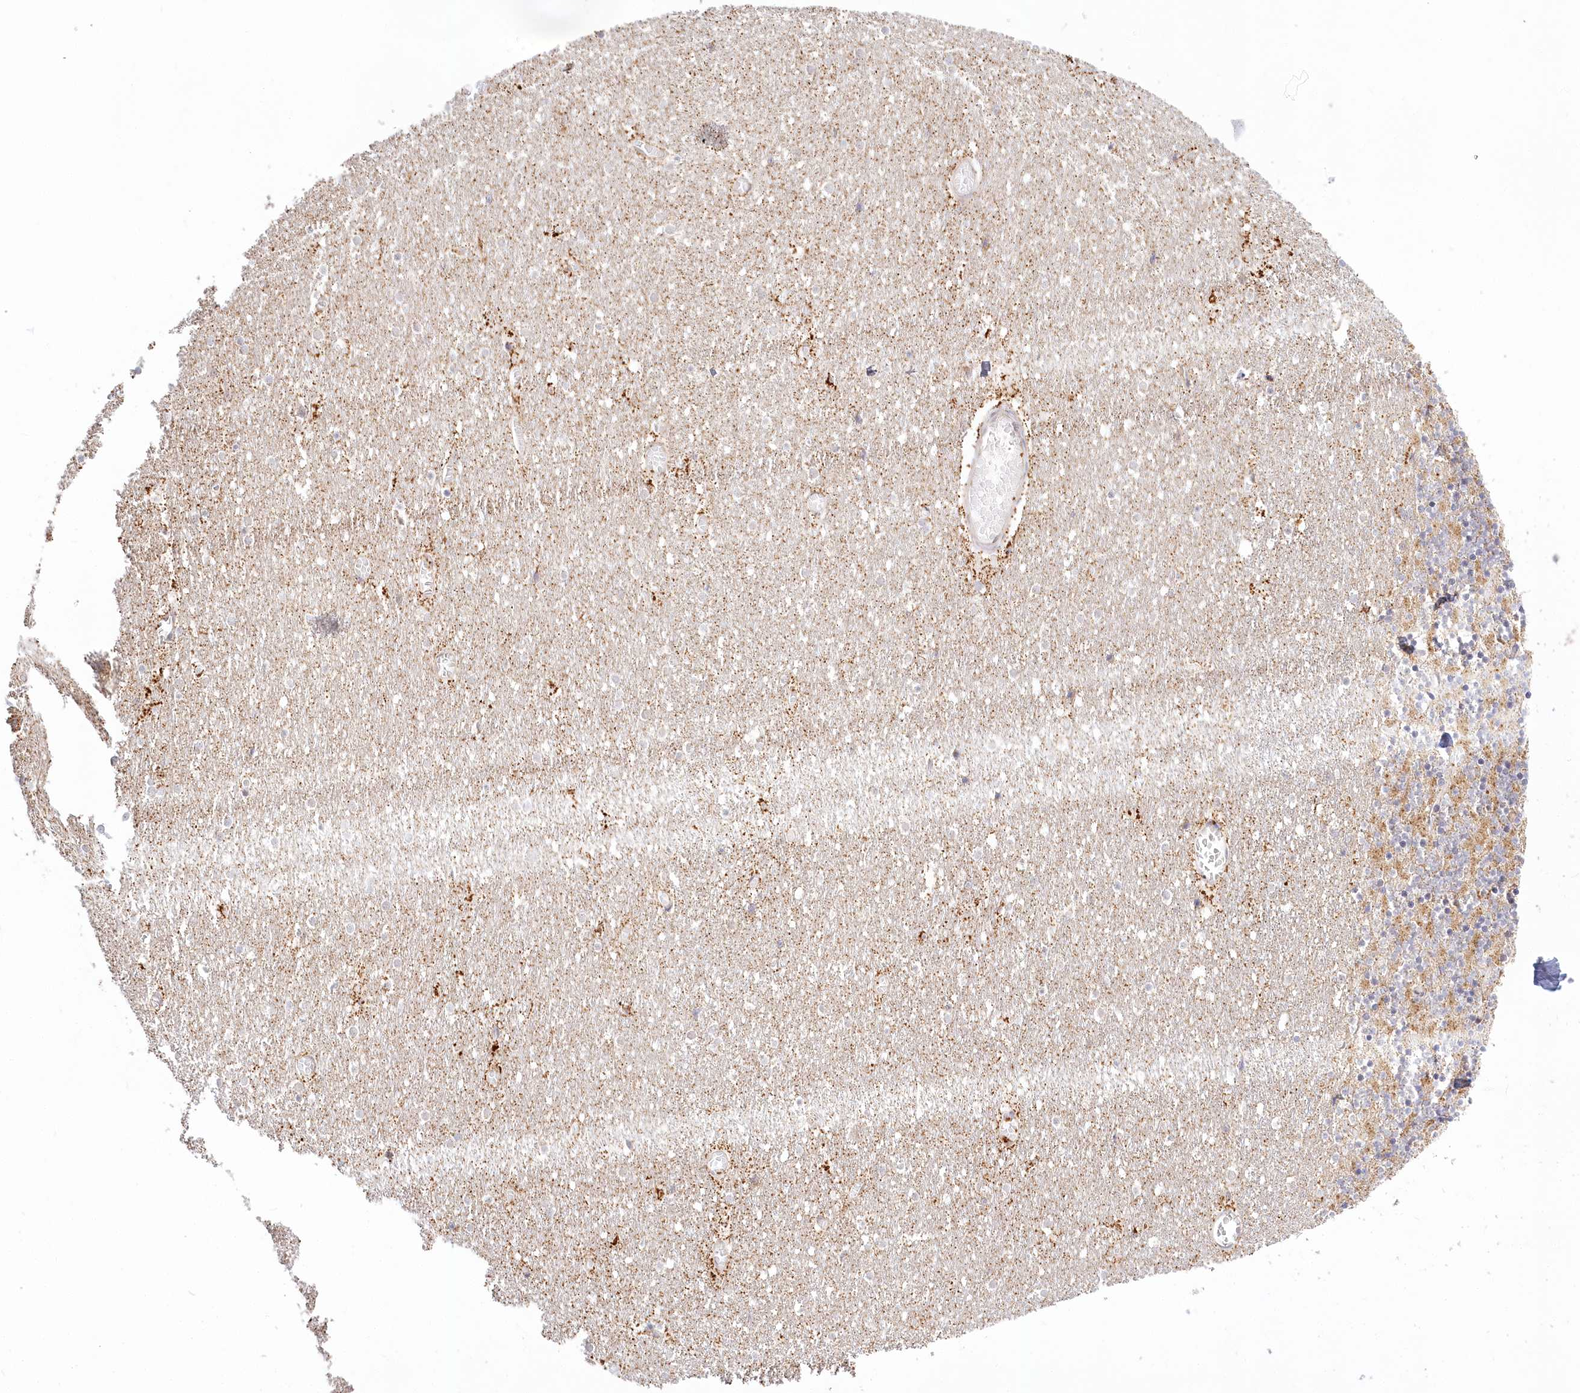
{"staining": {"intensity": "moderate", "quantity": ">75%", "location": "cytoplasmic/membranous"}, "tissue": "cerebellum", "cell_type": "Cells in granular layer", "image_type": "normal", "snomed": [{"axis": "morphology", "description": "Normal tissue, NOS"}, {"axis": "topography", "description": "Cerebellum"}], "caption": "Immunohistochemical staining of benign human cerebellum shows moderate cytoplasmic/membranous protein expression in approximately >75% of cells in granular layer. (brown staining indicates protein expression, while blue staining denotes nuclei).", "gene": "RTN4IP1", "patient": {"sex": "female", "age": 28}}